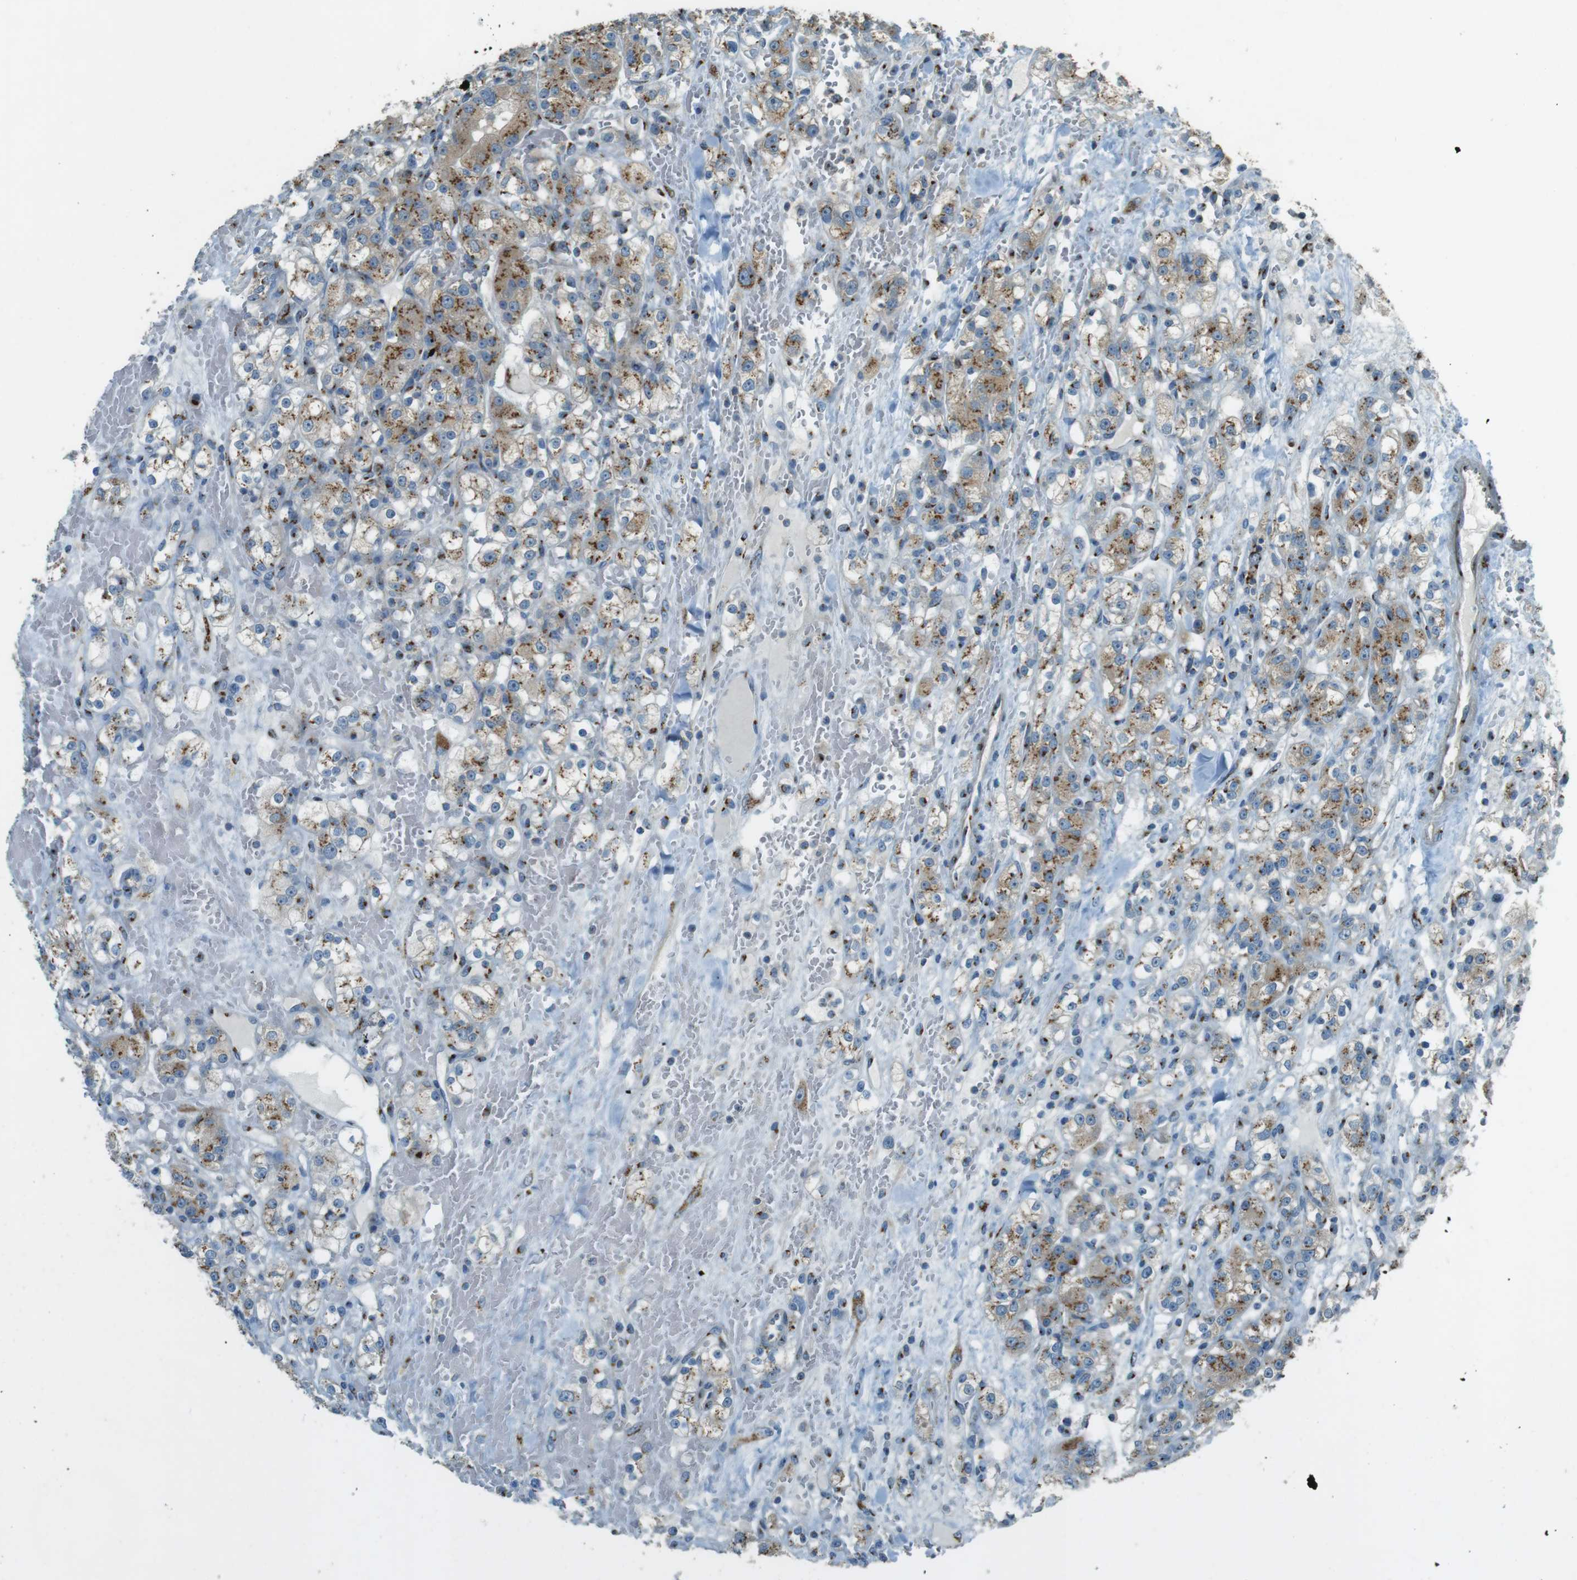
{"staining": {"intensity": "moderate", "quantity": ">75%", "location": "cytoplasmic/membranous"}, "tissue": "renal cancer", "cell_type": "Tumor cells", "image_type": "cancer", "snomed": [{"axis": "morphology", "description": "Normal tissue, NOS"}, {"axis": "morphology", "description": "Adenocarcinoma, NOS"}, {"axis": "topography", "description": "Kidney"}], "caption": "IHC photomicrograph of renal cancer (adenocarcinoma) stained for a protein (brown), which exhibits medium levels of moderate cytoplasmic/membranous positivity in about >75% of tumor cells.", "gene": "TMEM115", "patient": {"sex": "male", "age": 61}}